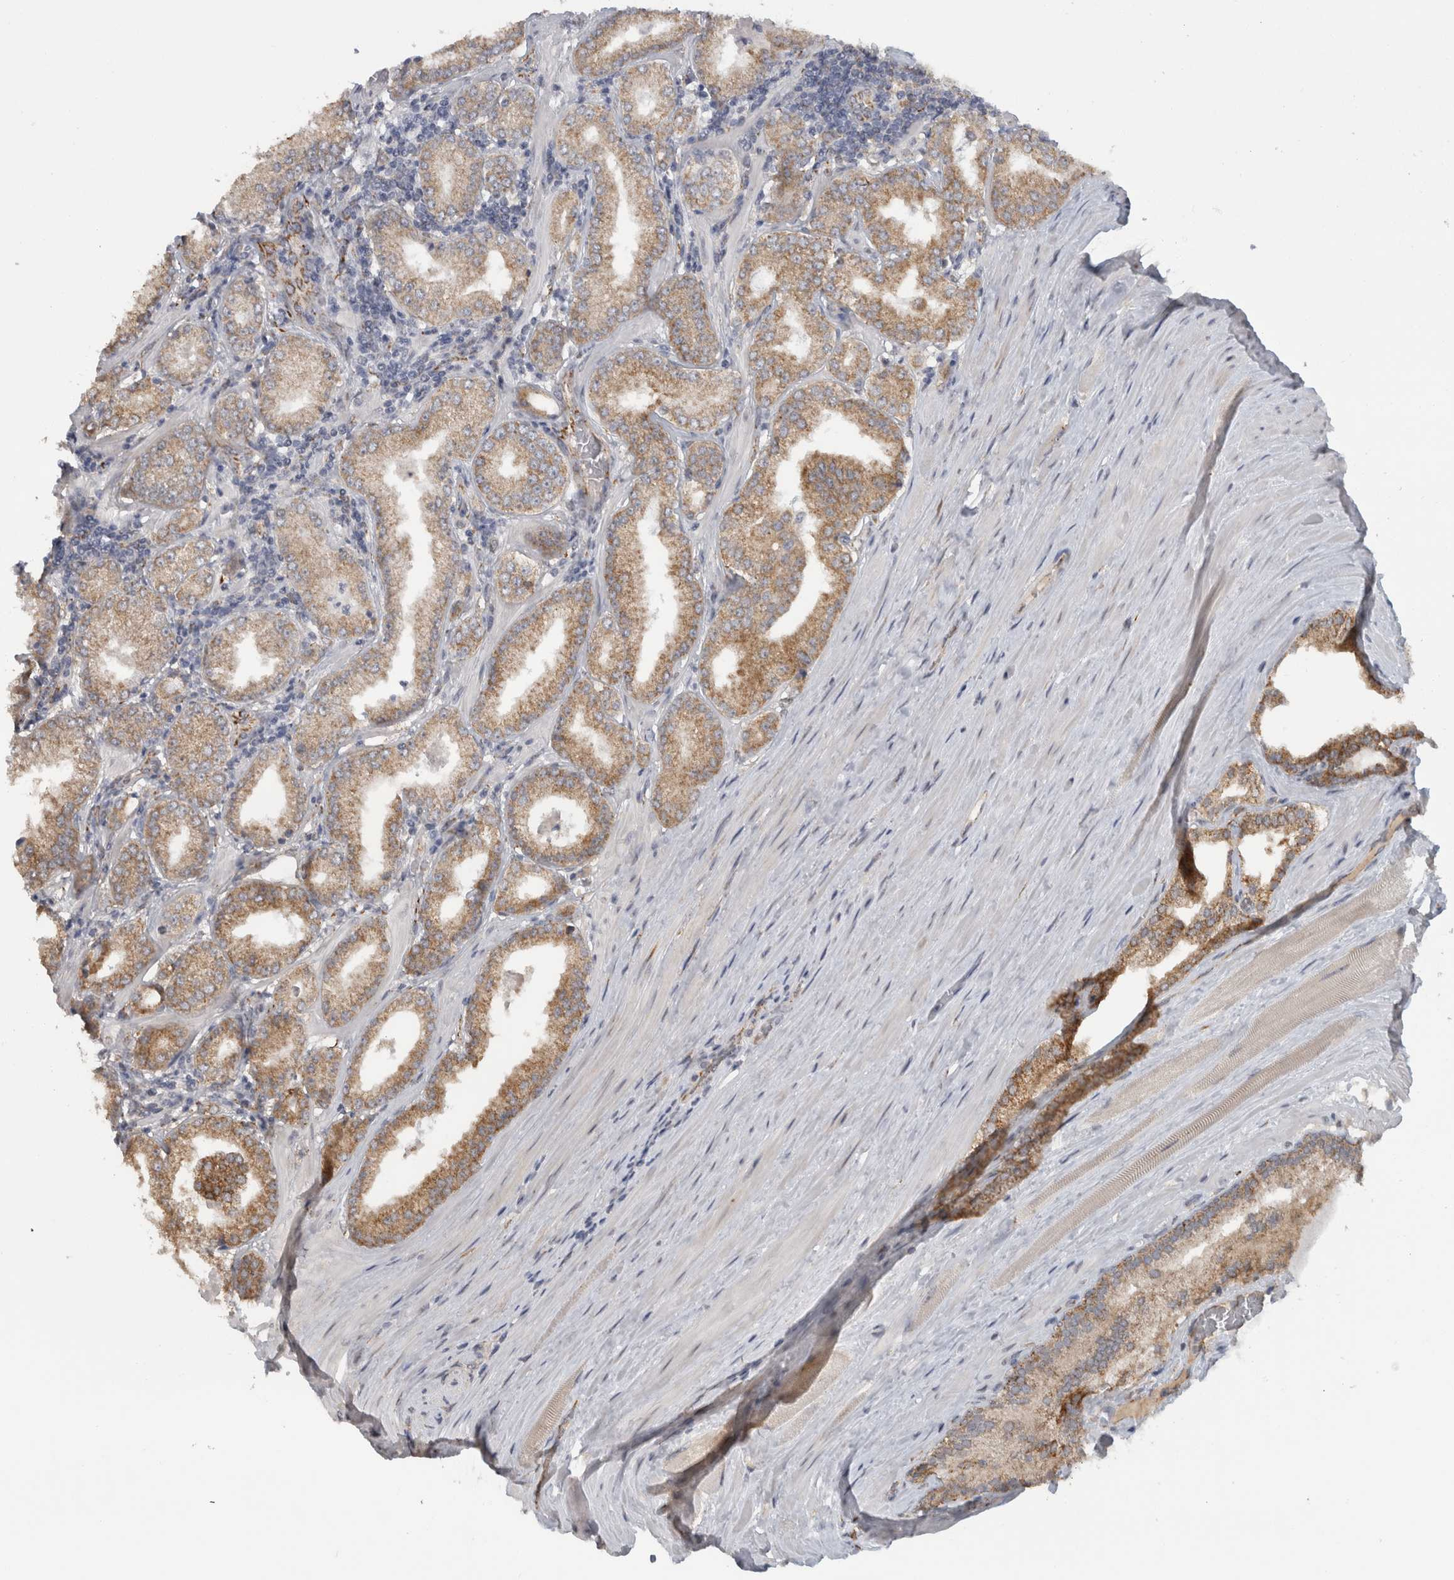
{"staining": {"intensity": "moderate", "quantity": ">75%", "location": "cytoplasmic/membranous"}, "tissue": "prostate cancer", "cell_type": "Tumor cells", "image_type": "cancer", "snomed": [{"axis": "morphology", "description": "Adenocarcinoma, Low grade"}, {"axis": "topography", "description": "Prostate"}], "caption": "IHC staining of prostate low-grade adenocarcinoma, which shows medium levels of moderate cytoplasmic/membranous expression in about >75% of tumor cells indicating moderate cytoplasmic/membranous protein expression. The staining was performed using DAB (brown) for protein detection and nuclei were counterstained in hematoxylin (blue).", "gene": "DYRK2", "patient": {"sex": "male", "age": 62}}